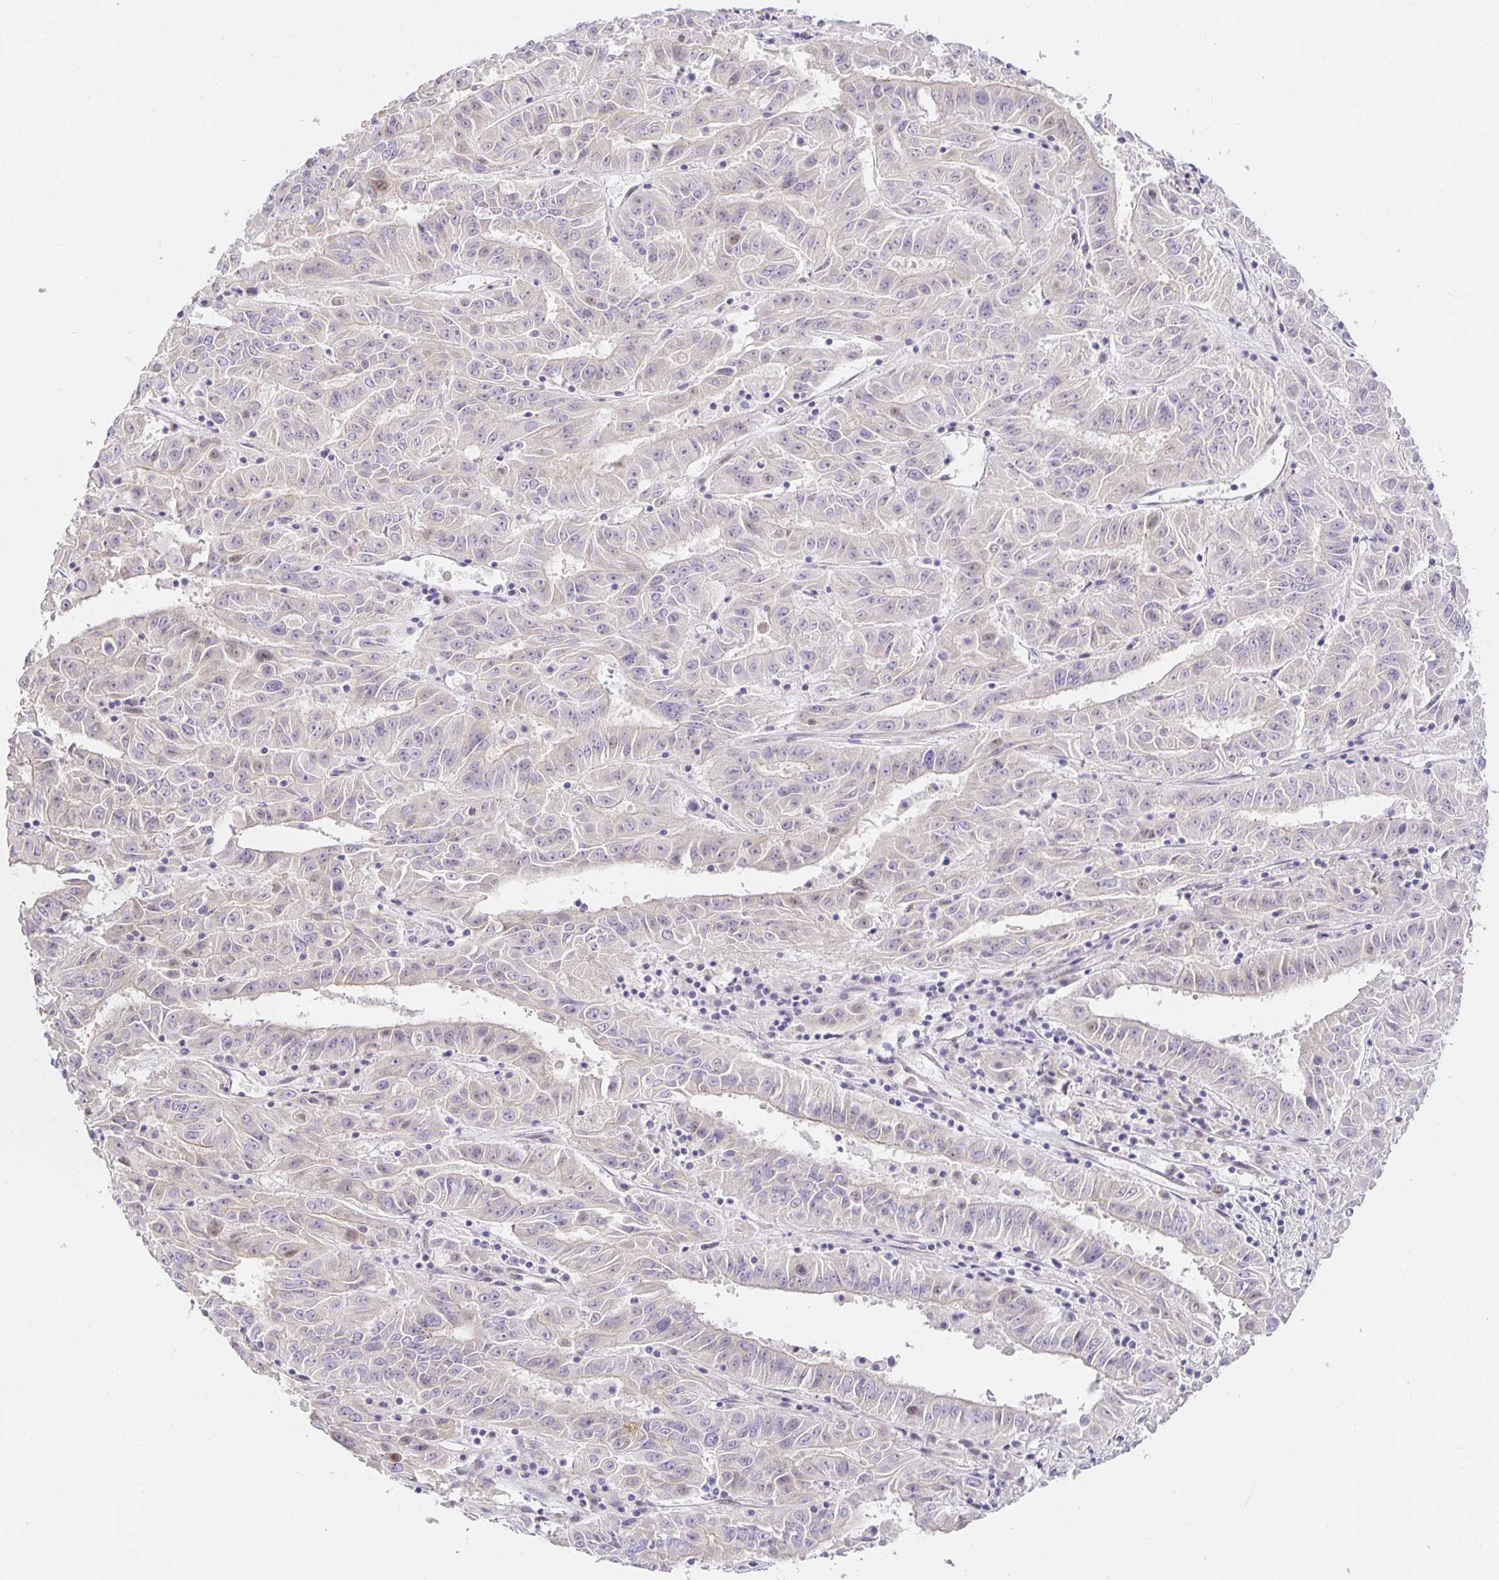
{"staining": {"intensity": "negative", "quantity": "none", "location": "none"}, "tissue": "pancreatic cancer", "cell_type": "Tumor cells", "image_type": "cancer", "snomed": [{"axis": "morphology", "description": "Adenocarcinoma, NOS"}, {"axis": "topography", "description": "Pancreas"}], "caption": "IHC of adenocarcinoma (pancreatic) displays no expression in tumor cells.", "gene": "TJP3", "patient": {"sex": "male", "age": 63}}